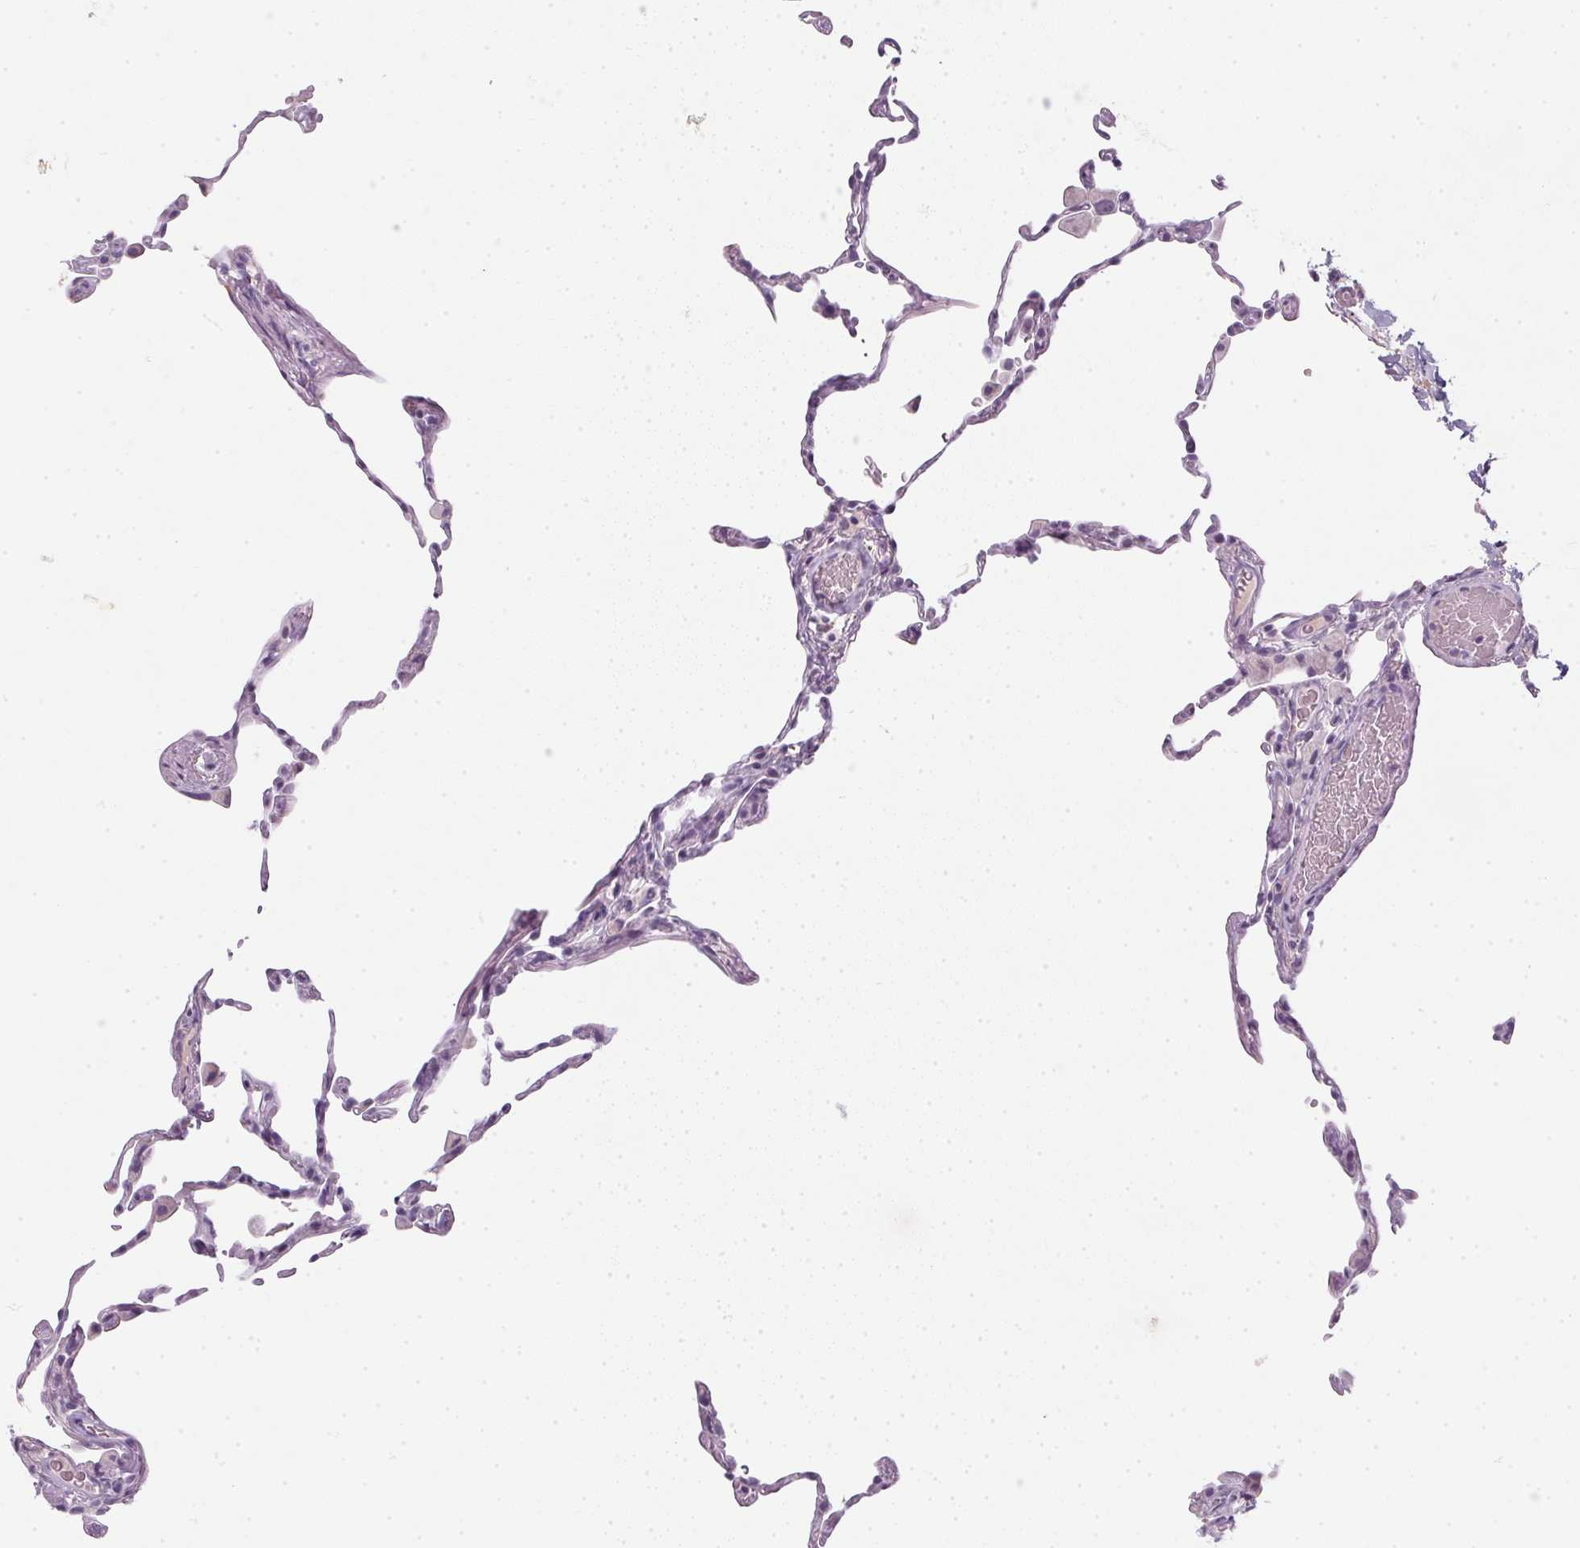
{"staining": {"intensity": "negative", "quantity": "none", "location": "none"}, "tissue": "lung", "cell_type": "Alveolar cells", "image_type": "normal", "snomed": [{"axis": "morphology", "description": "Normal tissue, NOS"}, {"axis": "topography", "description": "Lung"}], "caption": "Immunohistochemical staining of unremarkable lung exhibits no significant staining in alveolar cells. Nuclei are stained in blue.", "gene": "TMEM72", "patient": {"sex": "female", "age": 57}}